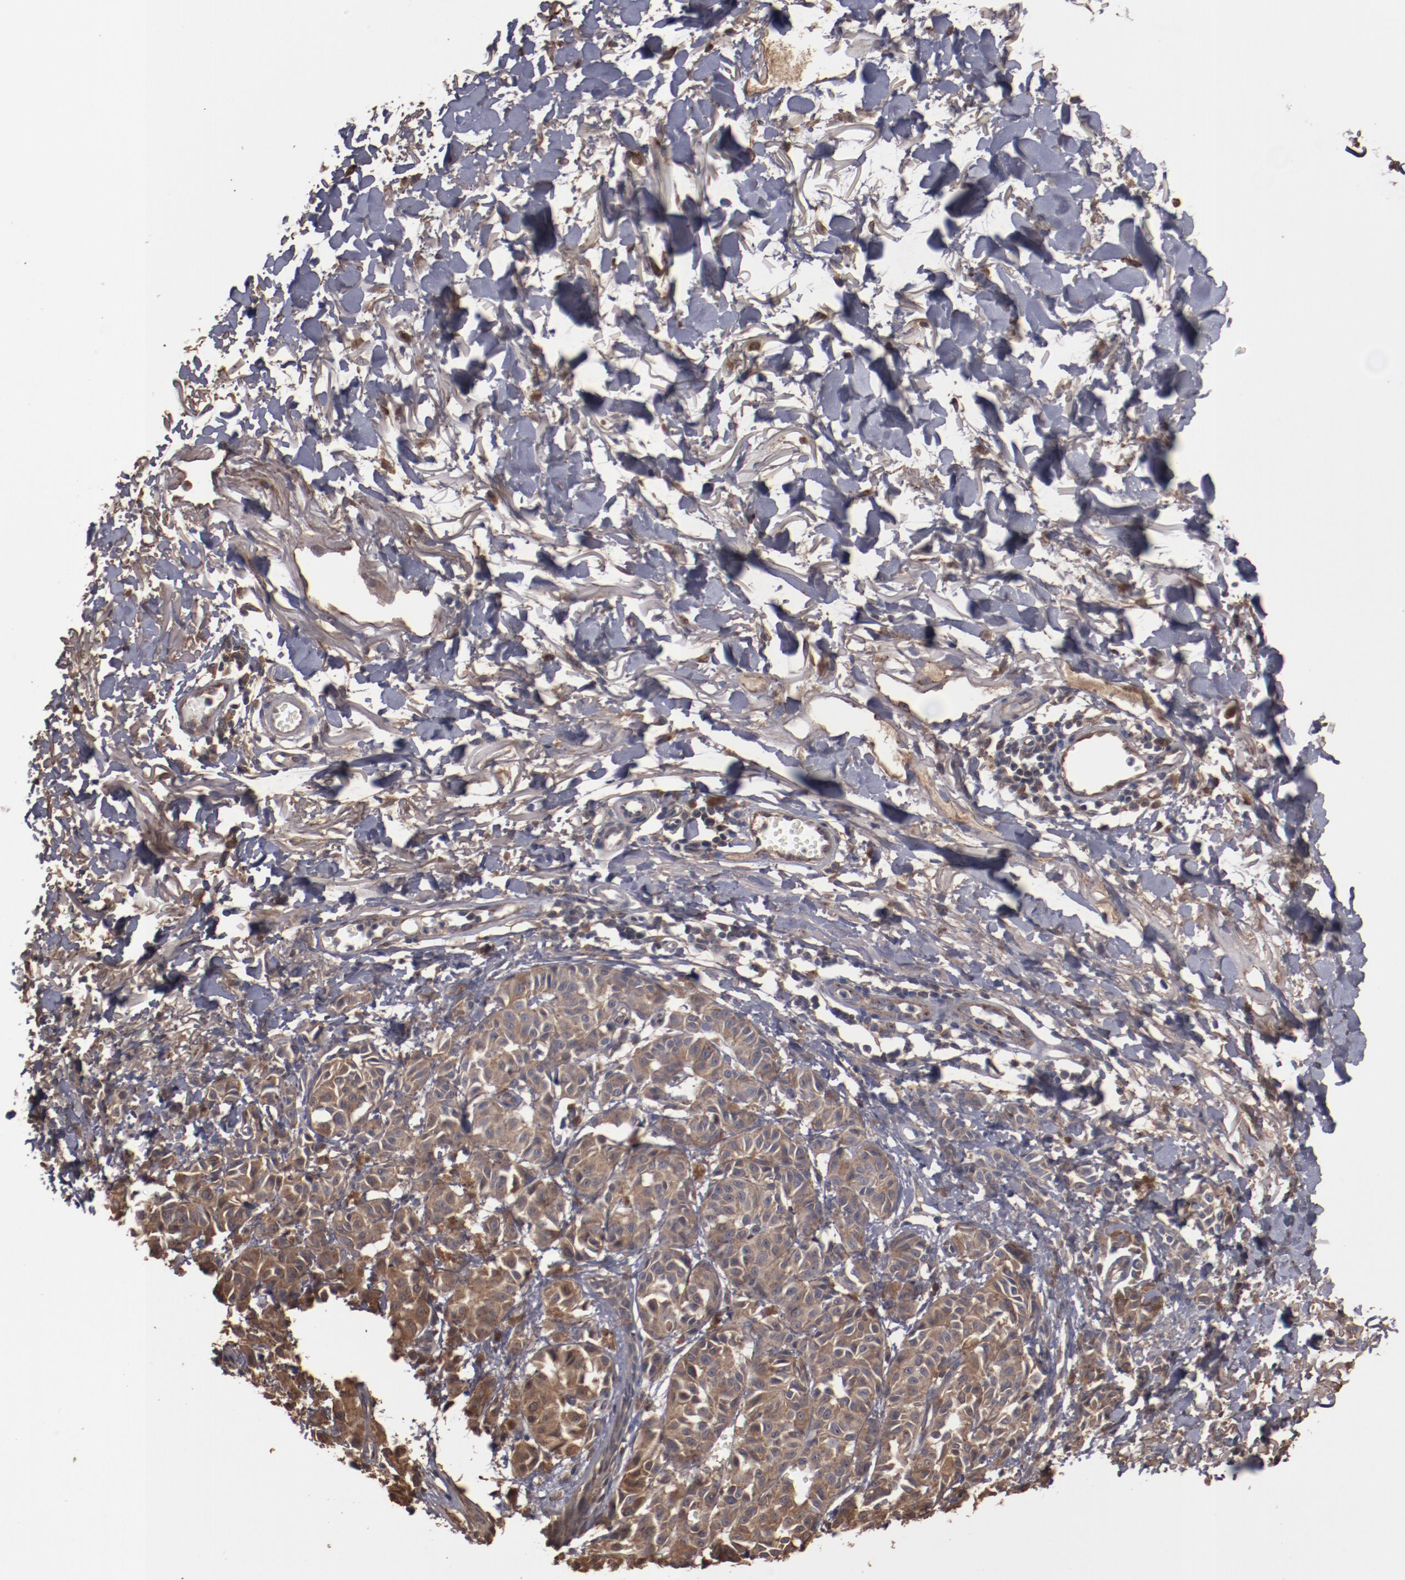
{"staining": {"intensity": "strong", "quantity": ">75%", "location": "cytoplasmic/membranous"}, "tissue": "melanoma", "cell_type": "Tumor cells", "image_type": "cancer", "snomed": [{"axis": "morphology", "description": "Malignant melanoma, NOS"}, {"axis": "topography", "description": "Skin"}], "caption": "Melanoma tissue demonstrates strong cytoplasmic/membranous expression in approximately >75% of tumor cells, visualized by immunohistochemistry.", "gene": "DIPK2B", "patient": {"sex": "male", "age": 76}}